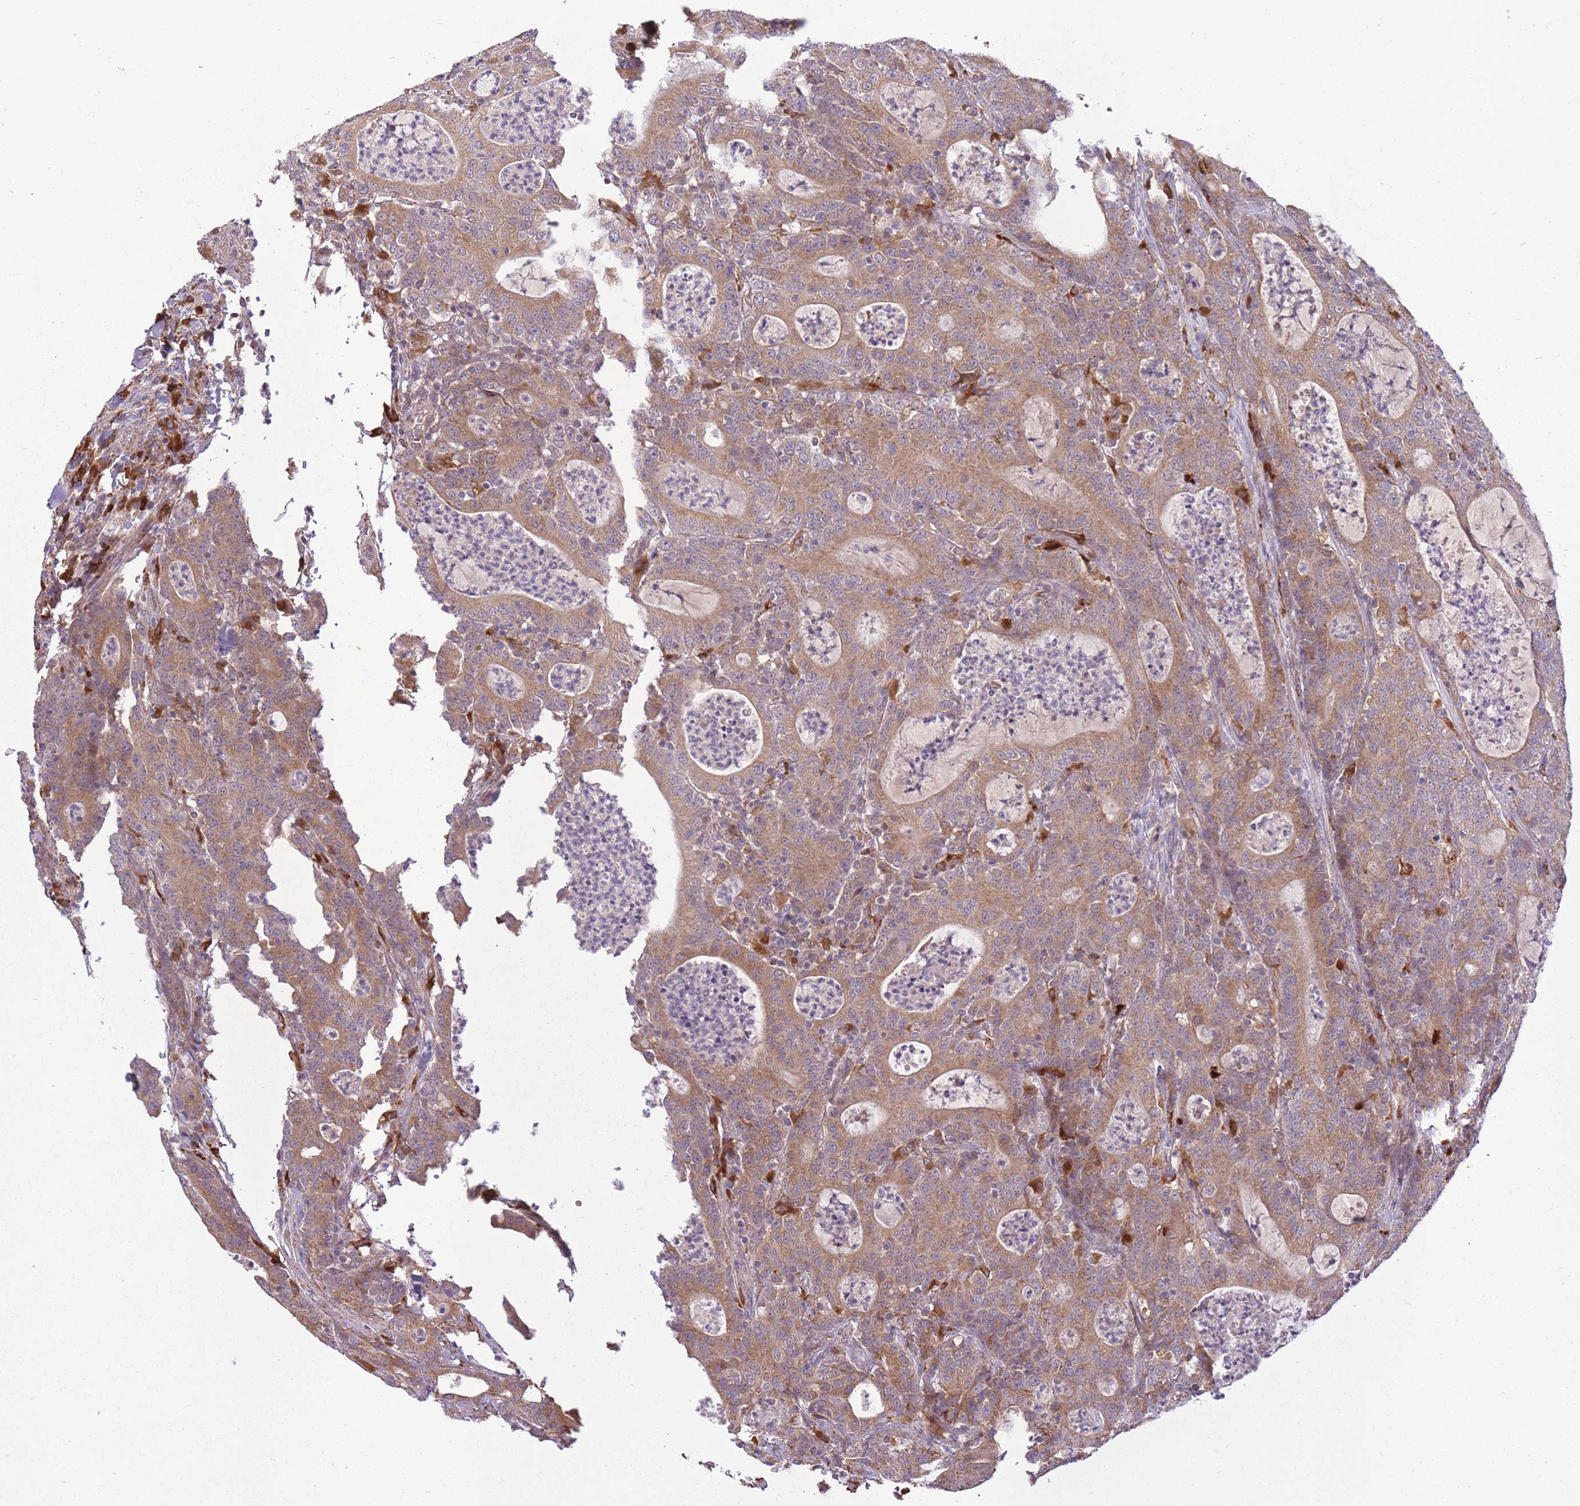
{"staining": {"intensity": "moderate", "quantity": ">75%", "location": "cytoplasmic/membranous"}, "tissue": "colorectal cancer", "cell_type": "Tumor cells", "image_type": "cancer", "snomed": [{"axis": "morphology", "description": "Adenocarcinoma, NOS"}, {"axis": "topography", "description": "Colon"}], "caption": "Colorectal cancer (adenocarcinoma) stained with a brown dye demonstrates moderate cytoplasmic/membranous positive expression in about >75% of tumor cells.", "gene": "POLR3F", "patient": {"sex": "male", "age": 83}}